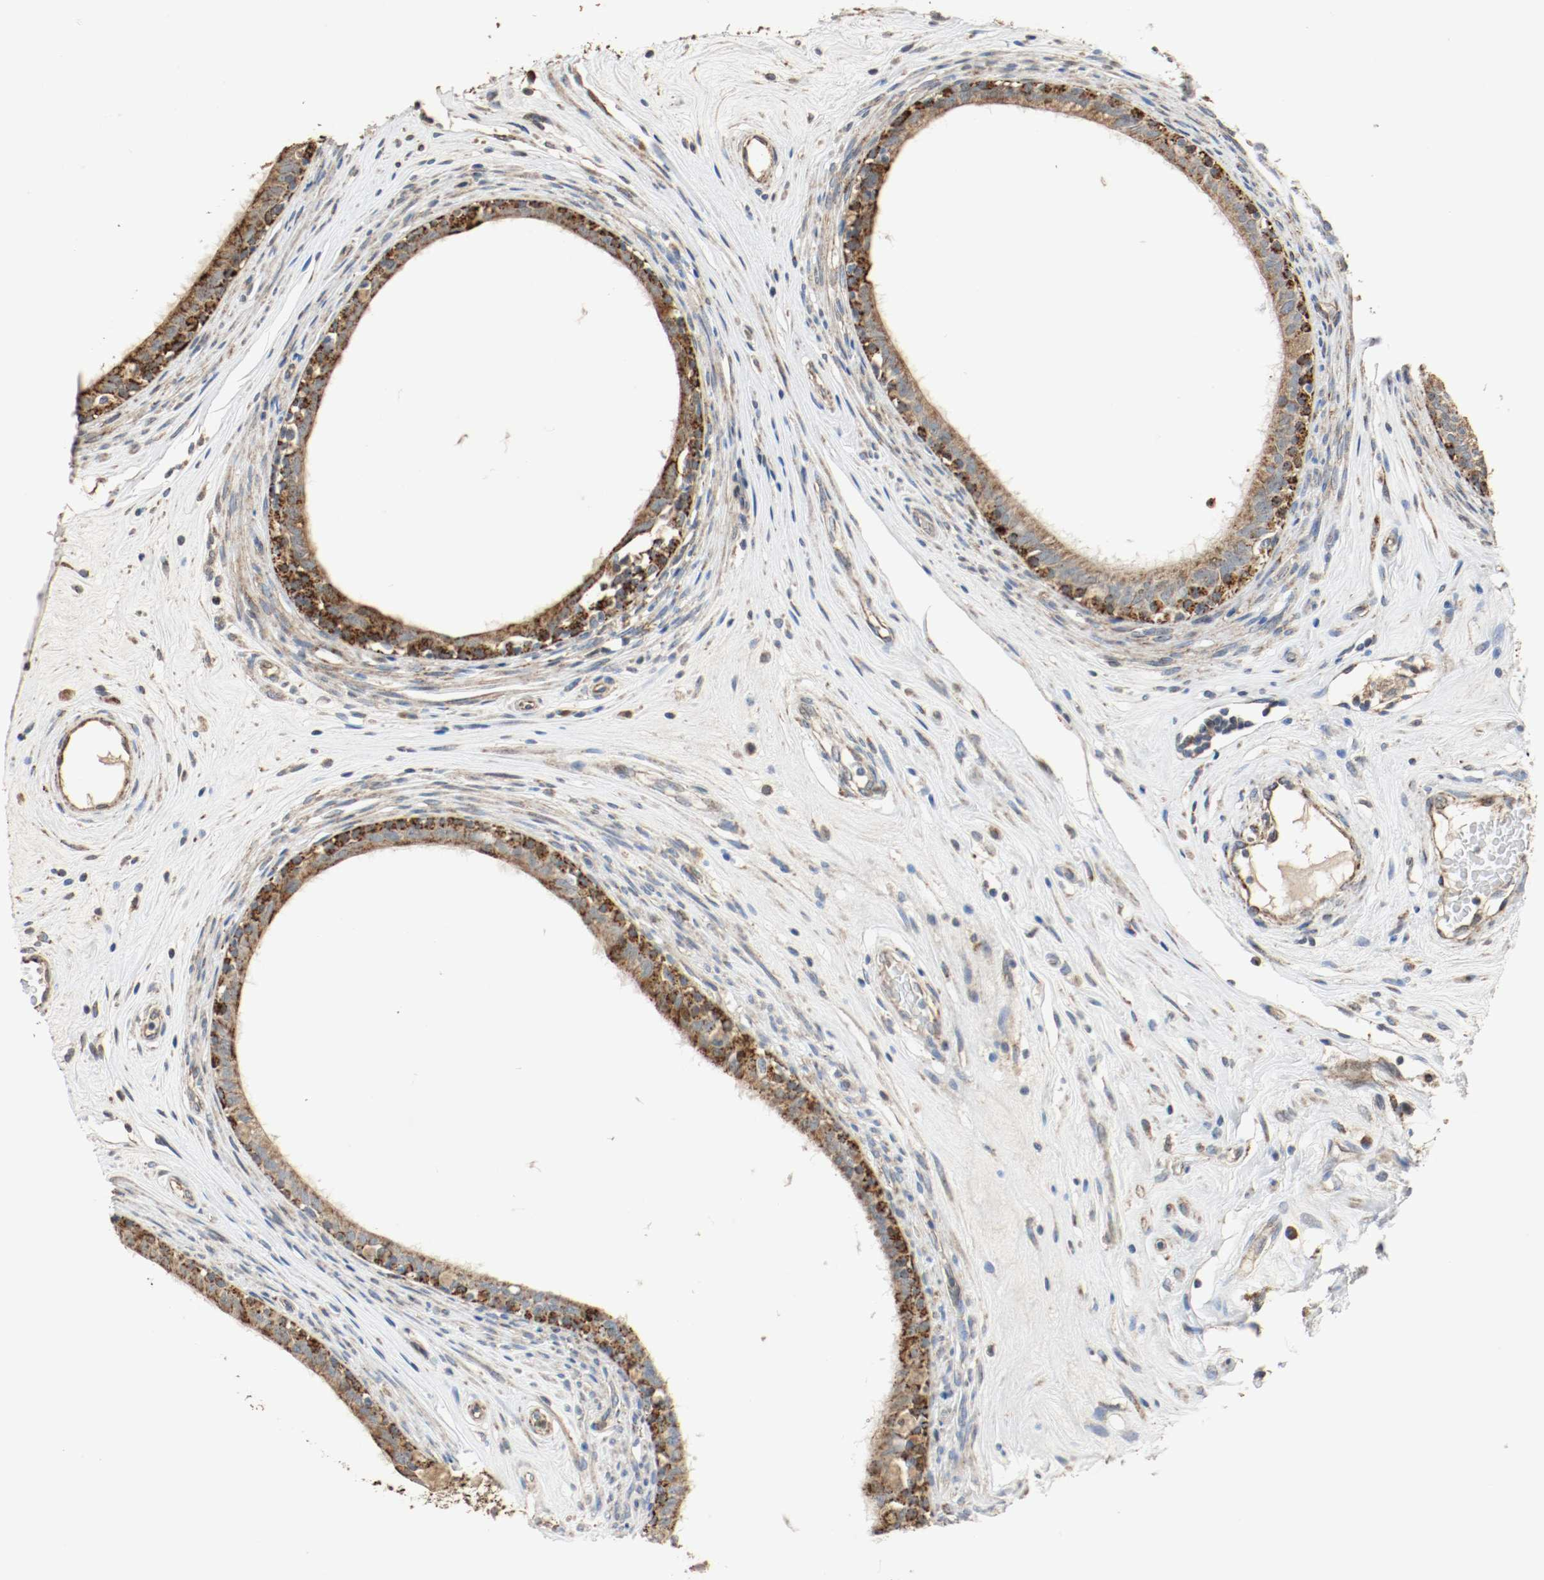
{"staining": {"intensity": "strong", "quantity": ">75%", "location": "cytoplasmic/membranous"}, "tissue": "epididymis", "cell_type": "Glandular cells", "image_type": "normal", "snomed": [{"axis": "morphology", "description": "Normal tissue, NOS"}, {"axis": "morphology", "description": "Inflammation, NOS"}, {"axis": "topography", "description": "Epididymis"}], "caption": "IHC histopathology image of benign epididymis stained for a protein (brown), which reveals high levels of strong cytoplasmic/membranous expression in about >75% of glandular cells.", "gene": "ALDH4A1", "patient": {"sex": "male", "age": 84}}